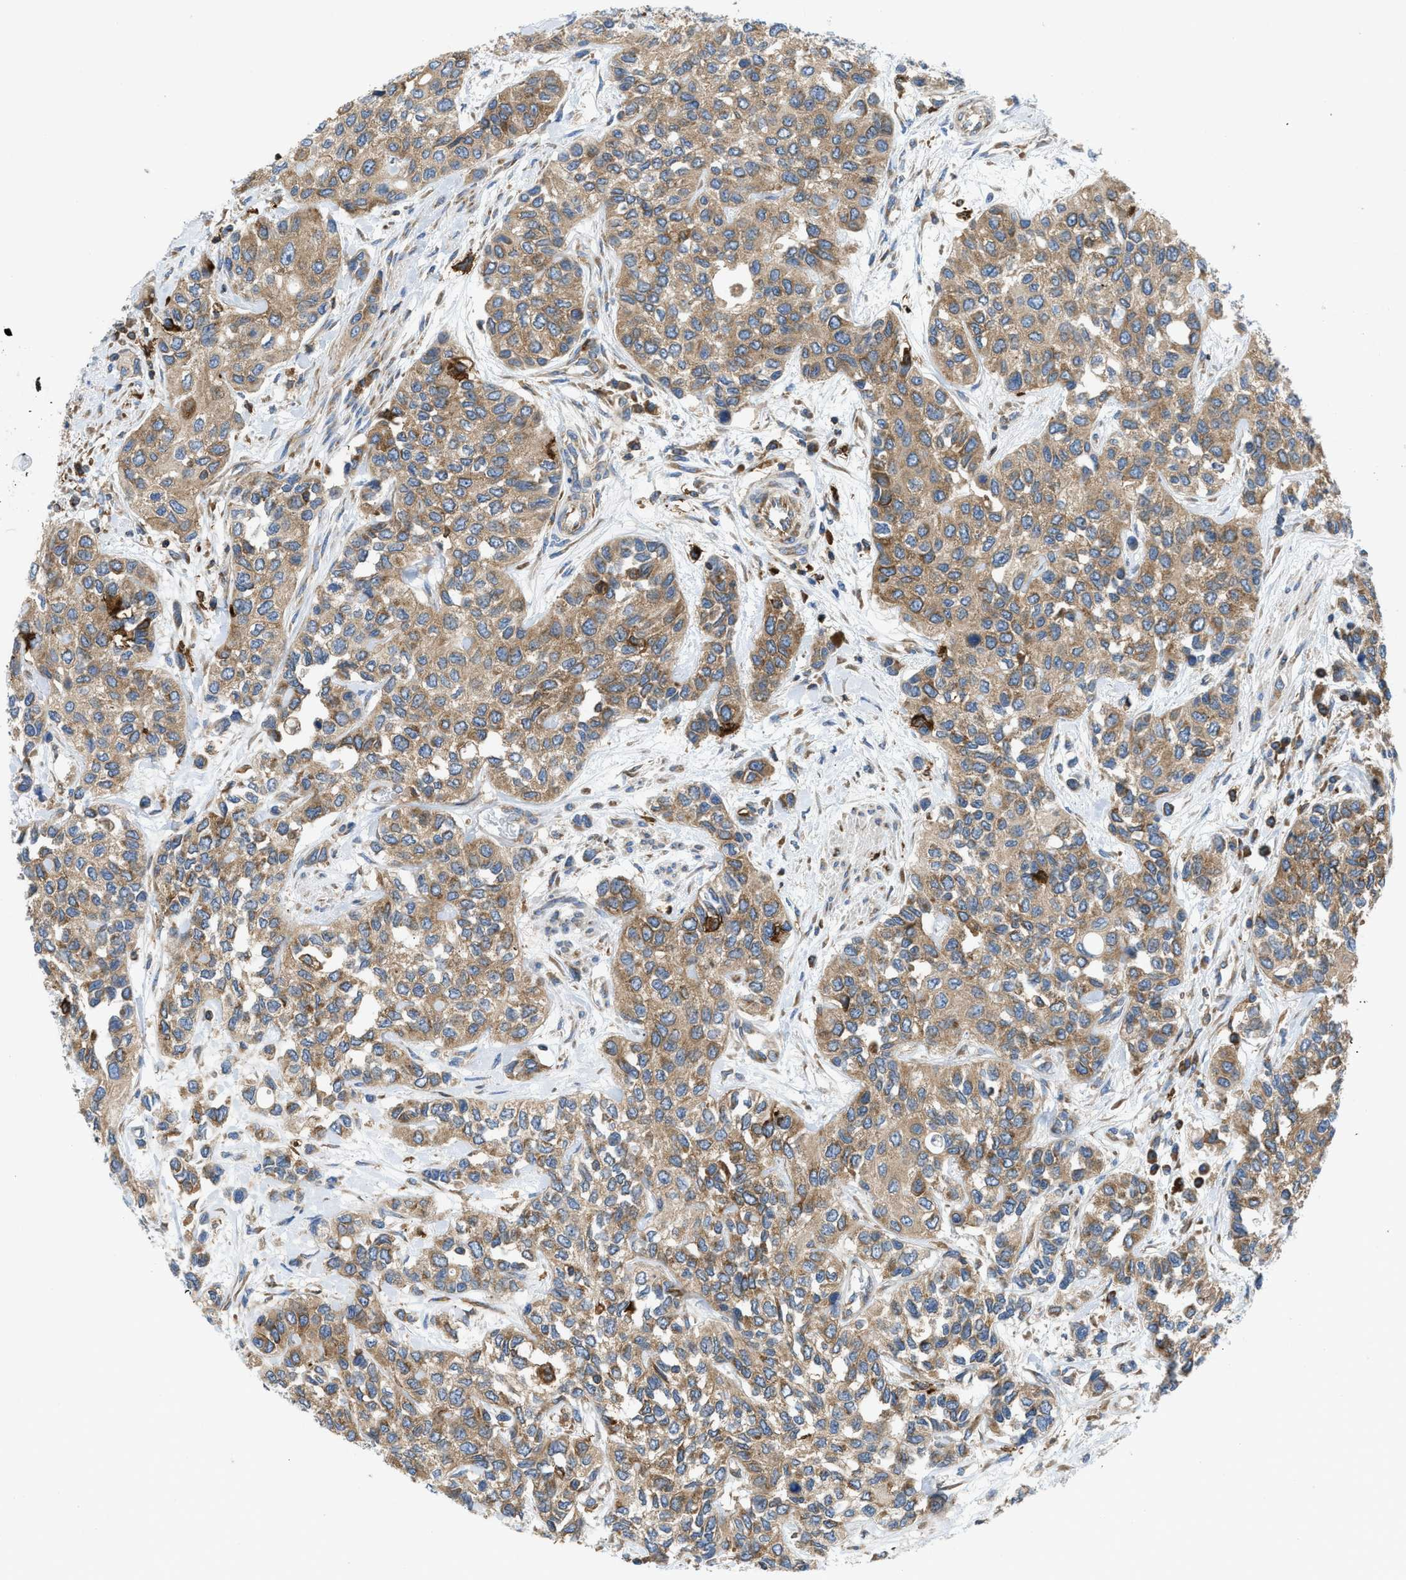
{"staining": {"intensity": "moderate", "quantity": ">75%", "location": "cytoplasmic/membranous"}, "tissue": "urothelial cancer", "cell_type": "Tumor cells", "image_type": "cancer", "snomed": [{"axis": "morphology", "description": "Urothelial carcinoma, High grade"}, {"axis": "topography", "description": "Urinary bladder"}], "caption": "Urothelial cancer stained for a protein (brown) displays moderate cytoplasmic/membranous positive positivity in approximately >75% of tumor cells.", "gene": "GPAT4", "patient": {"sex": "female", "age": 56}}